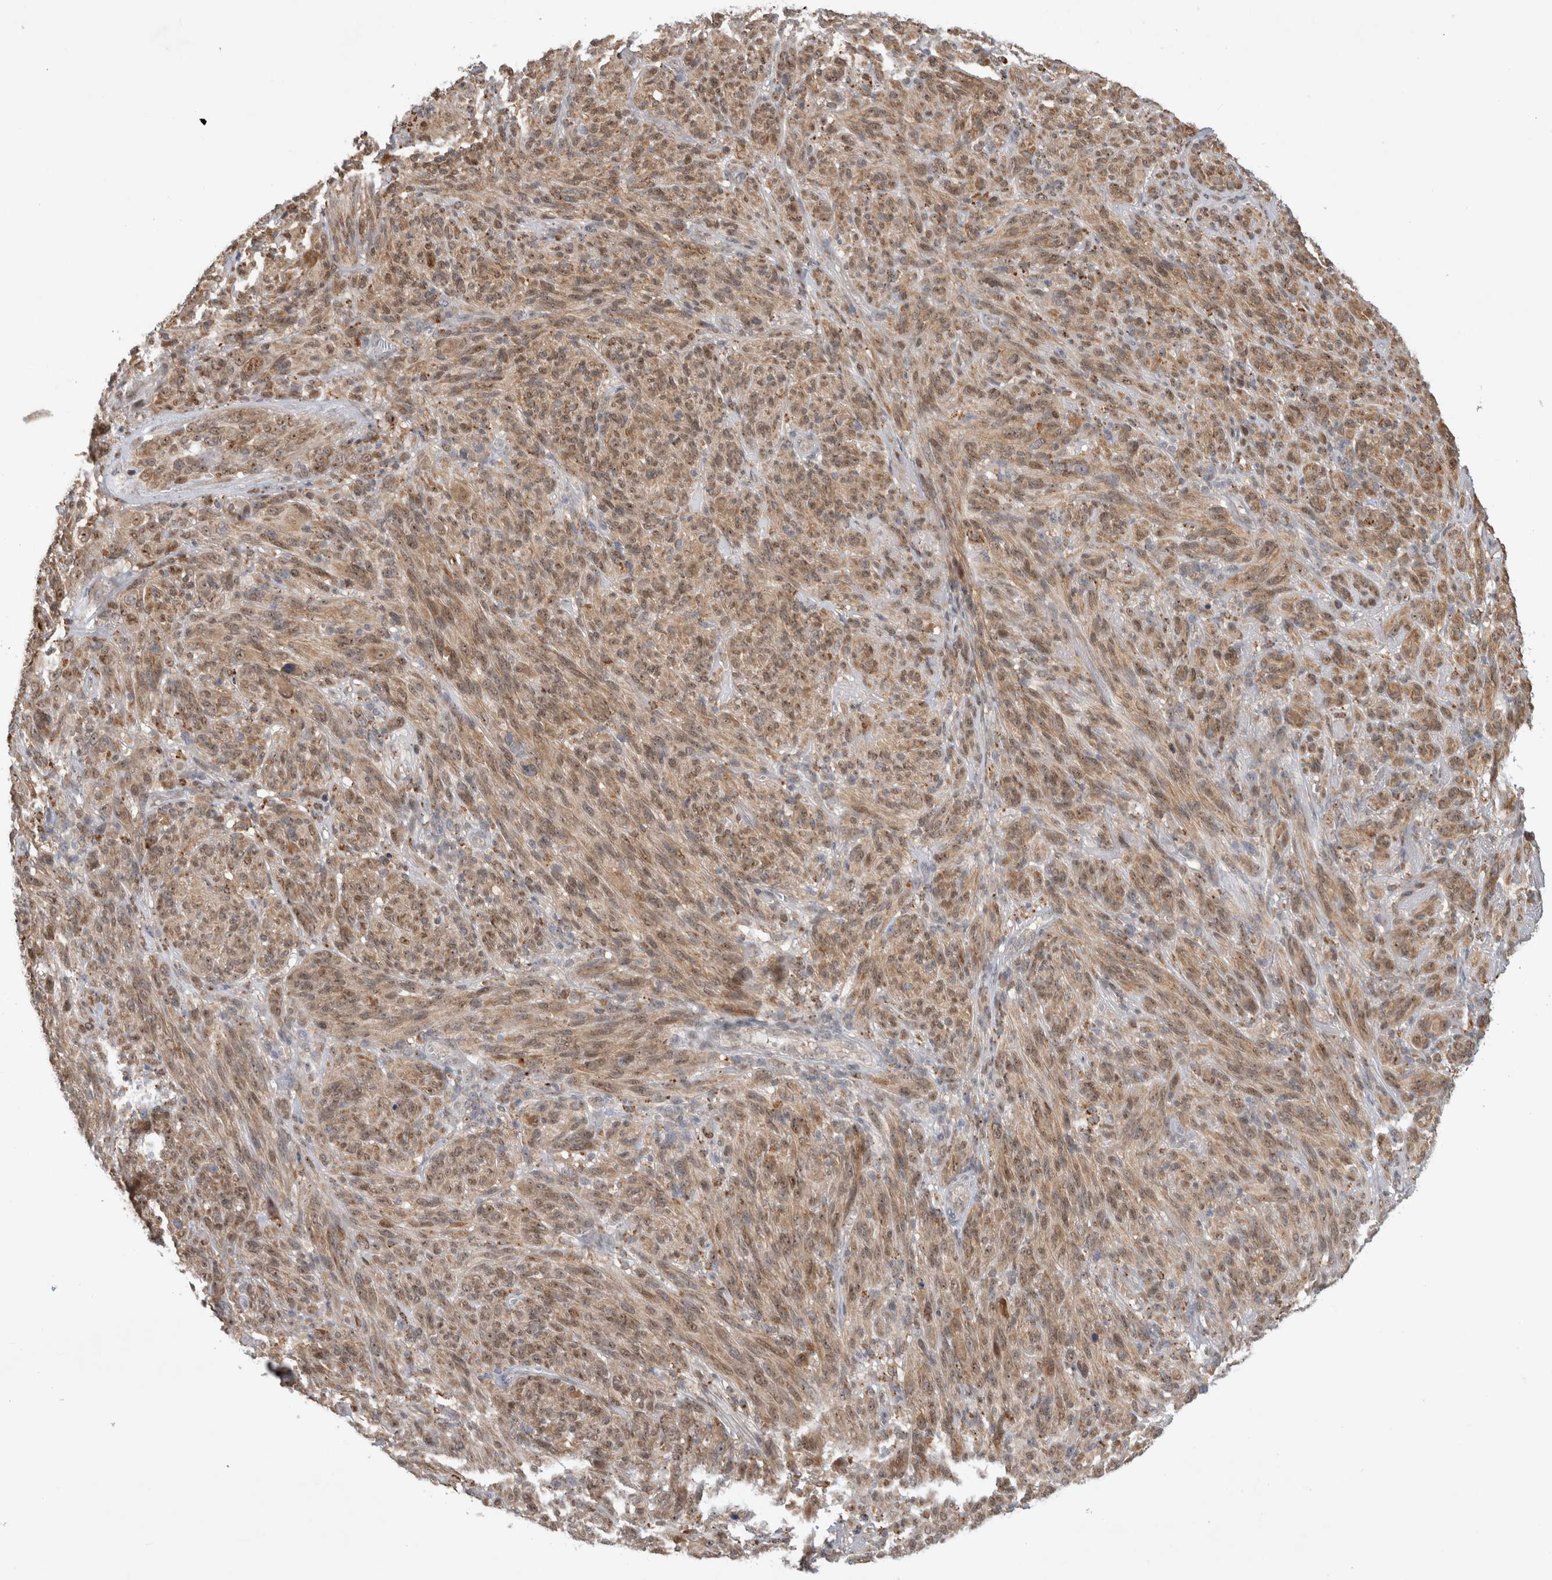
{"staining": {"intensity": "moderate", "quantity": ">75%", "location": "cytoplasmic/membranous,nuclear"}, "tissue": "melanoma", "cell_type": "Tumor cells", "image_type": "cancer", "snomed": [{"axis": "morphology", "description": "Malignant melanoma, NOS"}, {"axis": "topography", "description": "Skin of head"}], "caption": "DAB immunohistochemical staining of malignant melanoma shows moderate cytoplasmic/membranous and nuclear protein expression in approximately >75% of tumor cells.", "gene": "NAB2", "patient": {"sex": "male", "age": 96}}